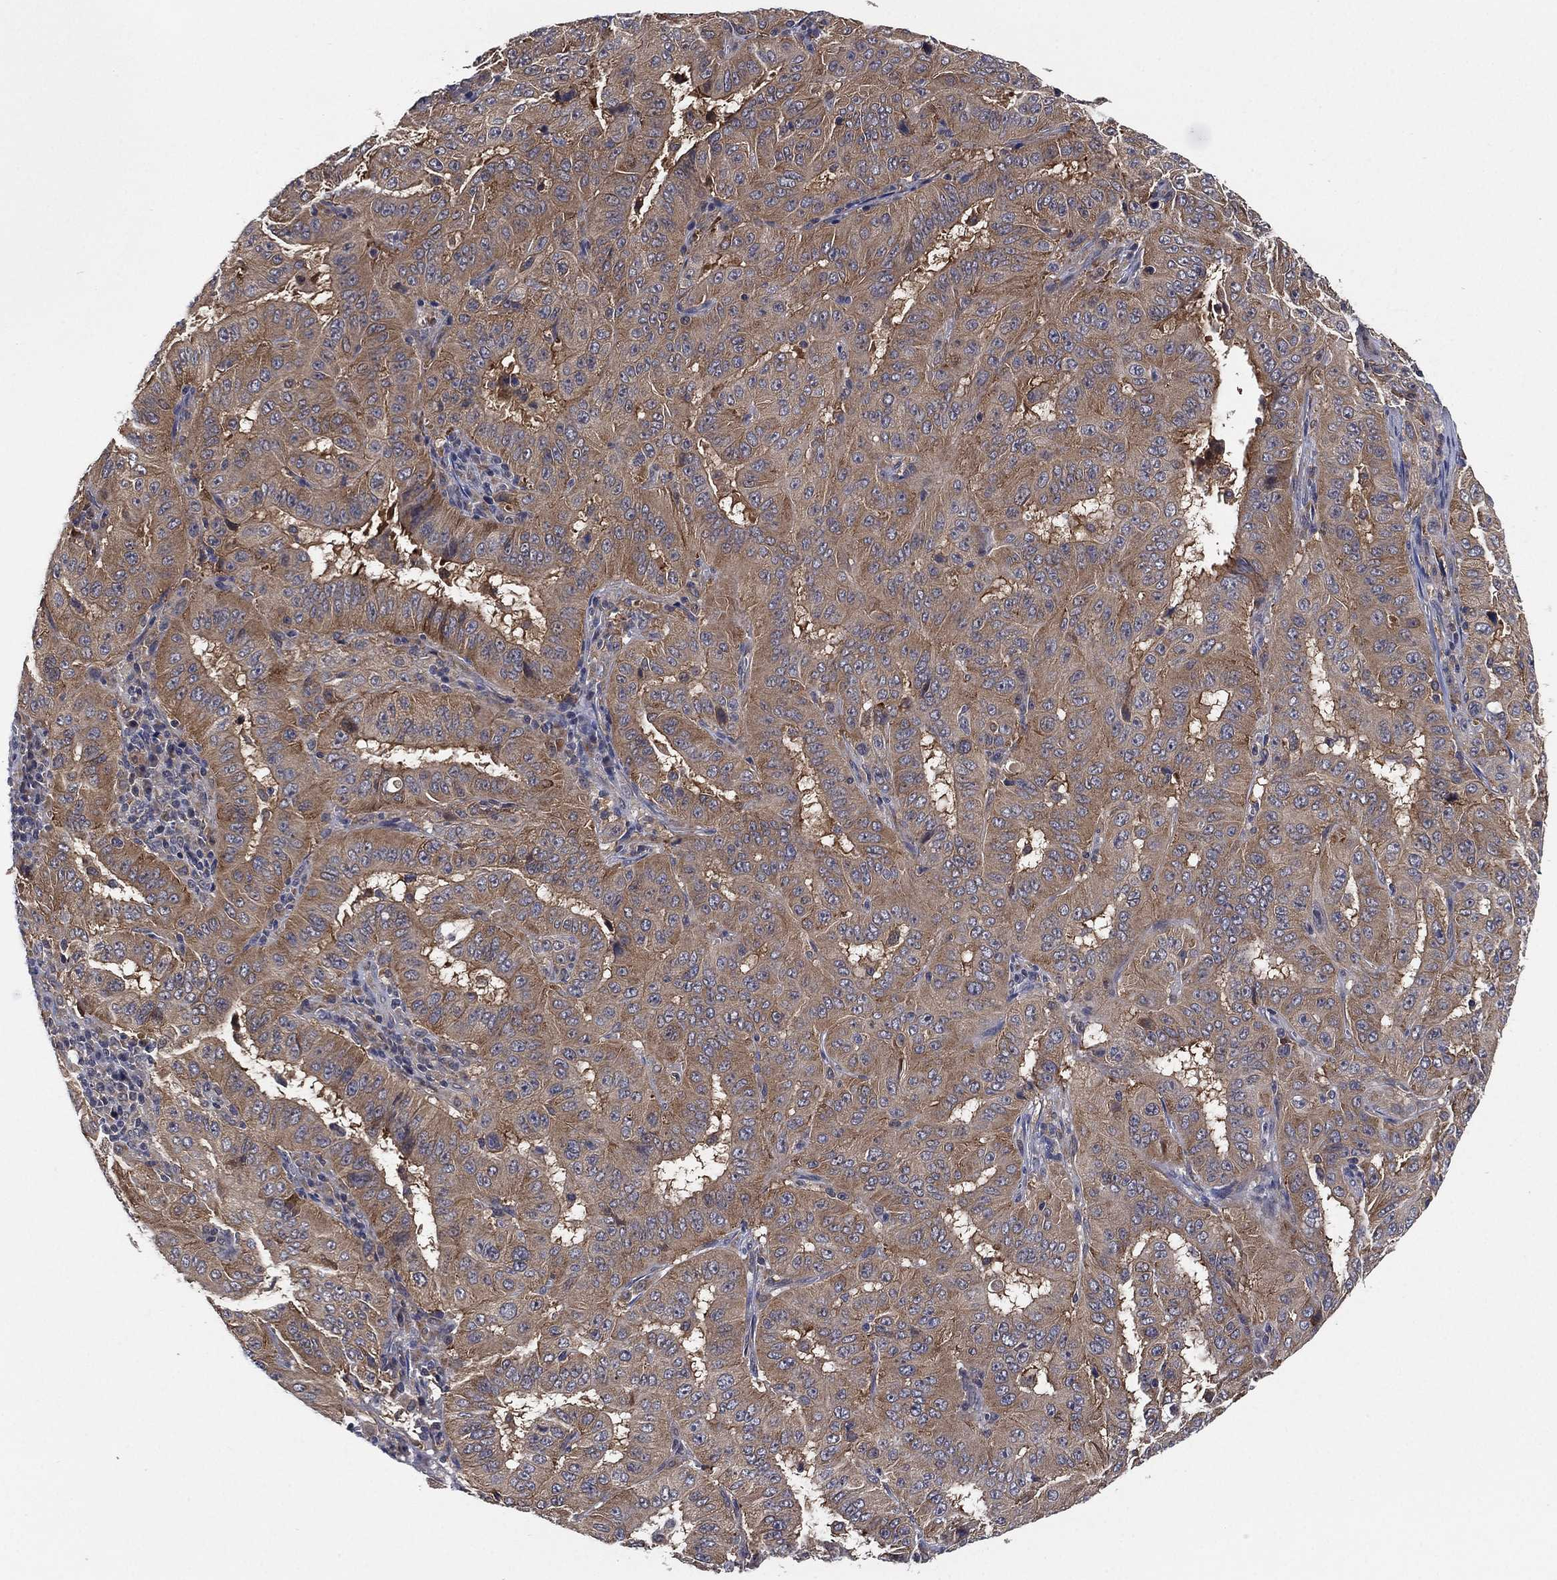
{"staining": {"intensity": "moderate", "quantity": "25%-75%", "location": "cytoplasmic/membranous"}, "tissue": "pancreatic cancer", "cell_type": "Tumor cells", "image_type": "cancer", "snomed": [{"axis": "morphology", "description": "Adenocarcinoma, NOS"}, {"axis": "topography", "description": "Pancreas"}], "caption": "Human pancreatic adenocarcinoma stained for a protein (brown) reveals moderate cytoplasmic/membranous positive positivity in about 25%-75% of tumor cells.", "gene": "SELENOO", "patient": {"sex": "male", "age": 63}}